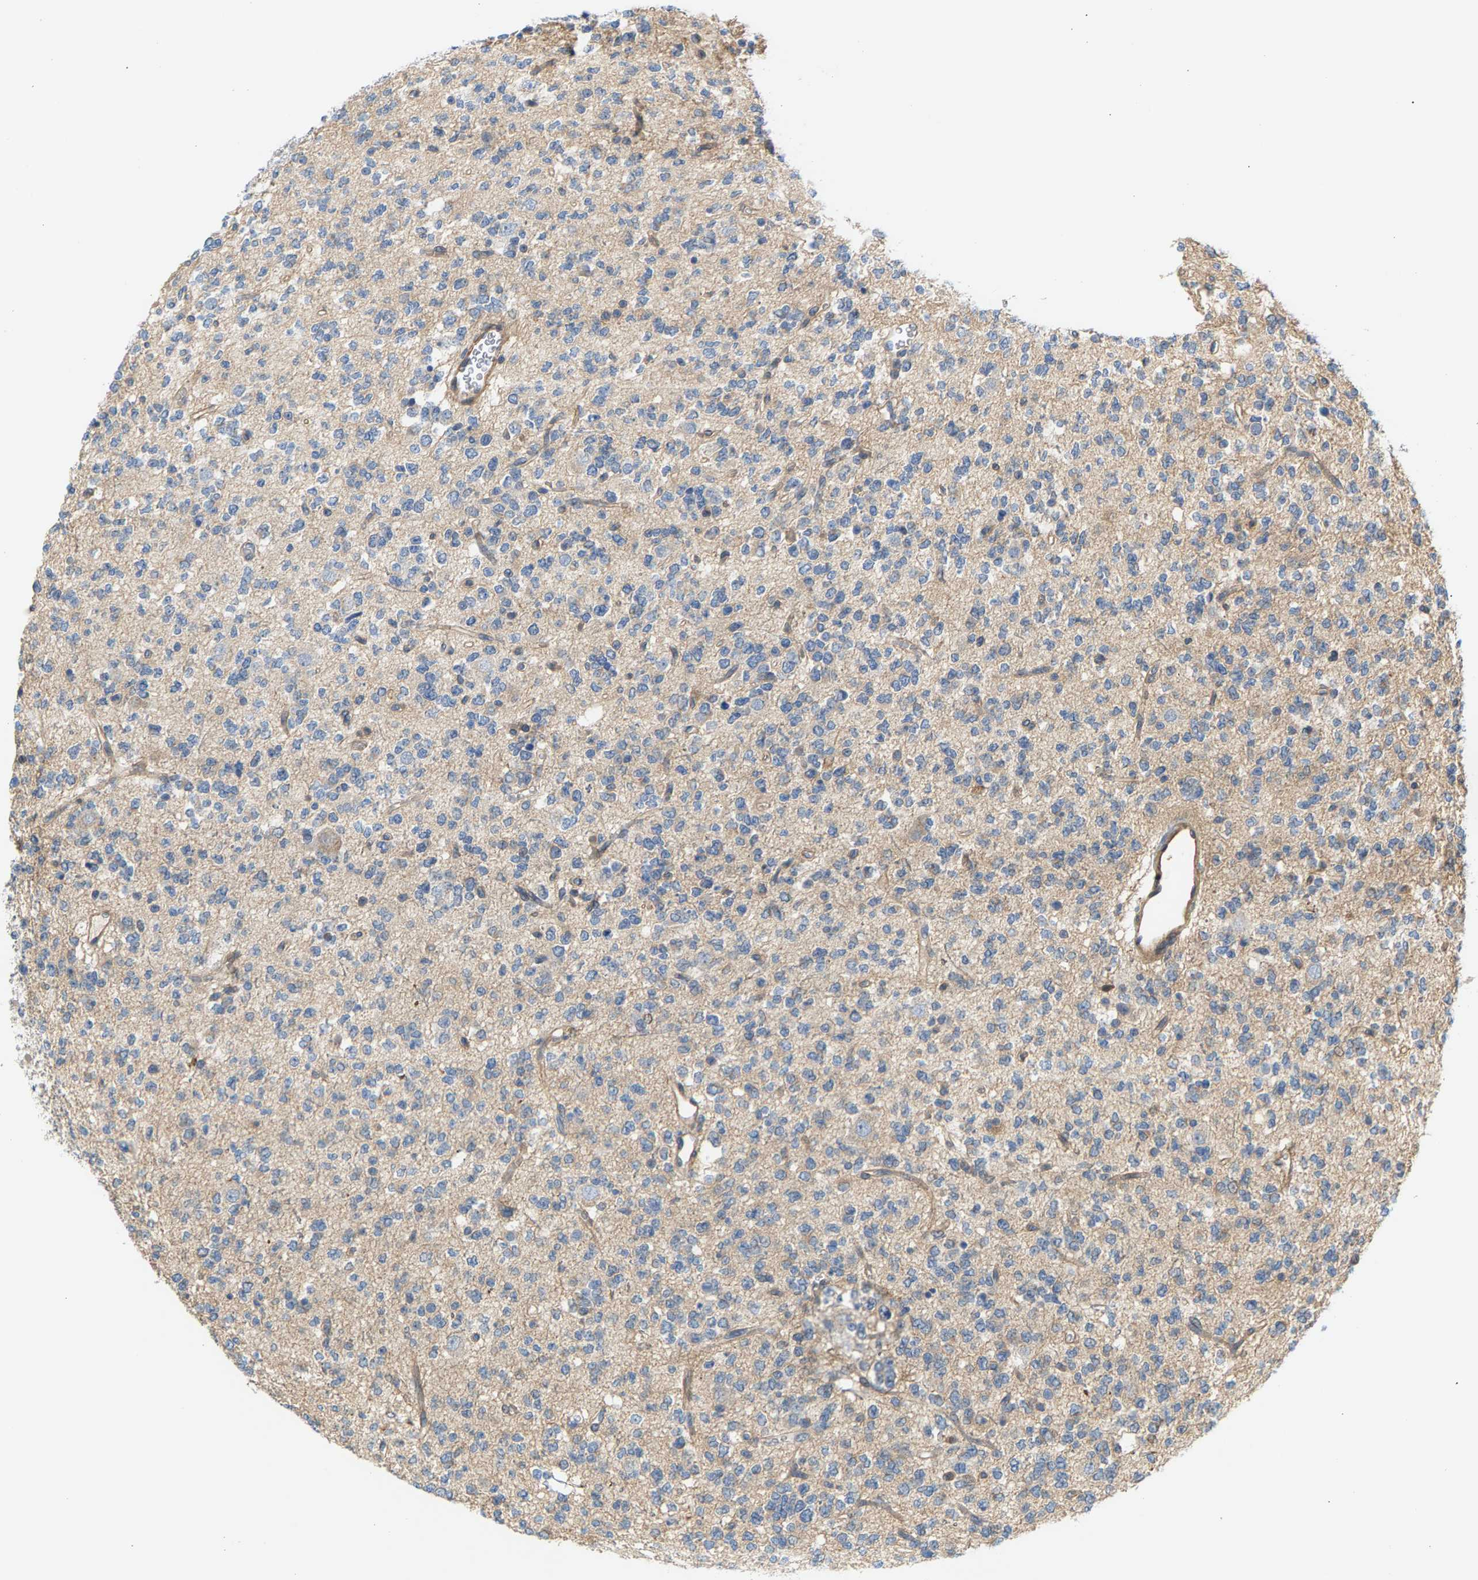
{"staining": {"intensity": "weak", "quantity": "<25%", "location": "cytoplasmic/membranous"}, "tissue": "glioma", "cell_type": "Tumor cells", "image_type": "cancer", "snomed": [{"axis": "morphology", "description": "Glioma, malignant, Low grade"}, {"axis": "topography", "description": "Brain"}], "caption": "Immunohistochemical staining of human low-grade glioma (malignant) reveals no significant staining in tumor cells.", "gene": "KRTAP27-1", "patient": {"sex": "male", "age": 38}}